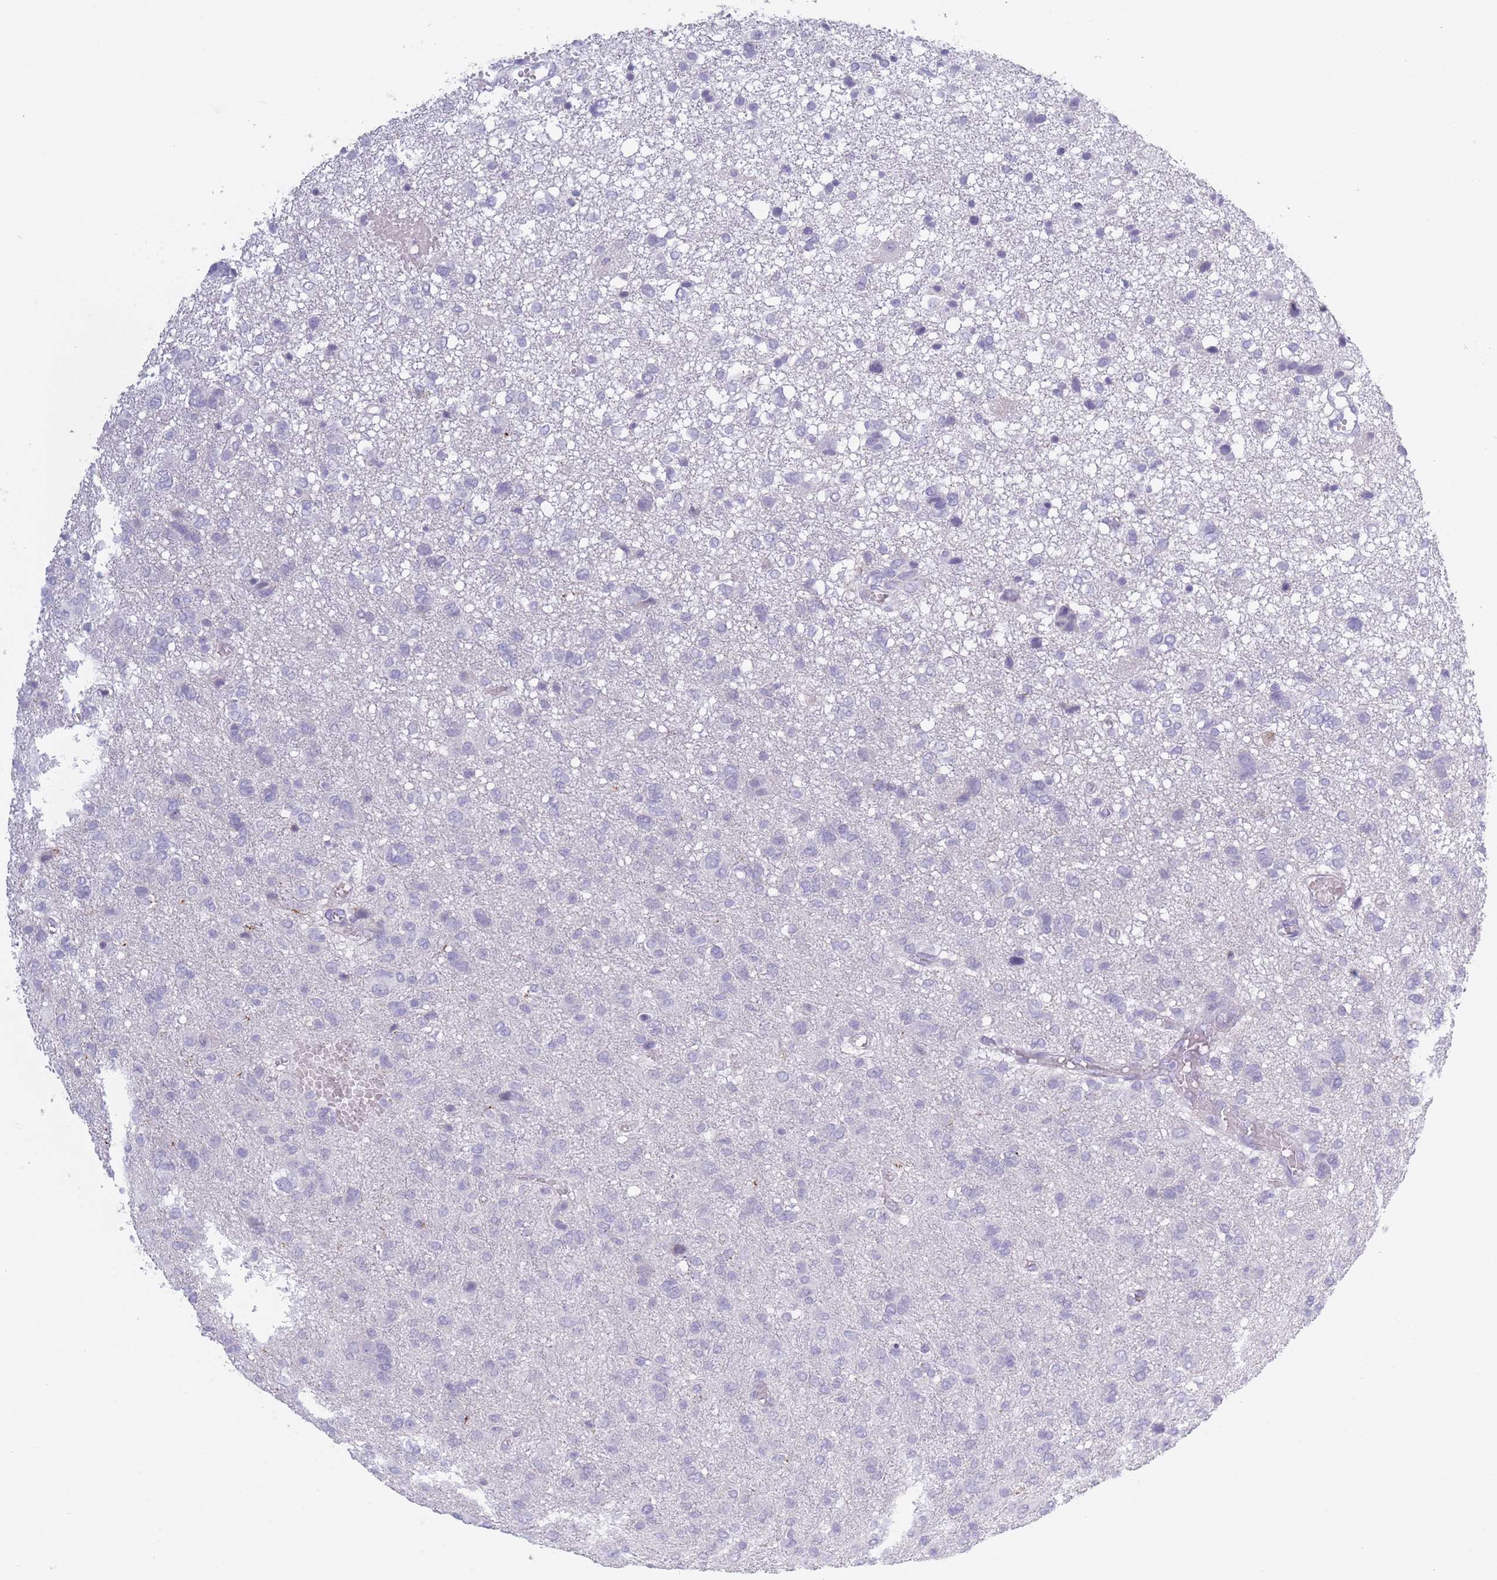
{"staining": {"intensity": "negative", "quantity": "none", "location": "none"}, "tissue": "glioma", "cell_type": "Tumor cells", "image_type": "cancer", "snomed": [{"axis": "morphology", "description": "Glioma, malignant, High grade"}, {"axis": "topography", "description": "Brain"}], "caption": "A histopathology image of human glioma is negative for staining in tumor cells. (DAB (3,3'-diaminobenzidine) immunohistochemistry visualized using brightfield microscopy, high magnification).", "gene": "PLEKHG2", "patient": {"sex": "female", "age": 59}}